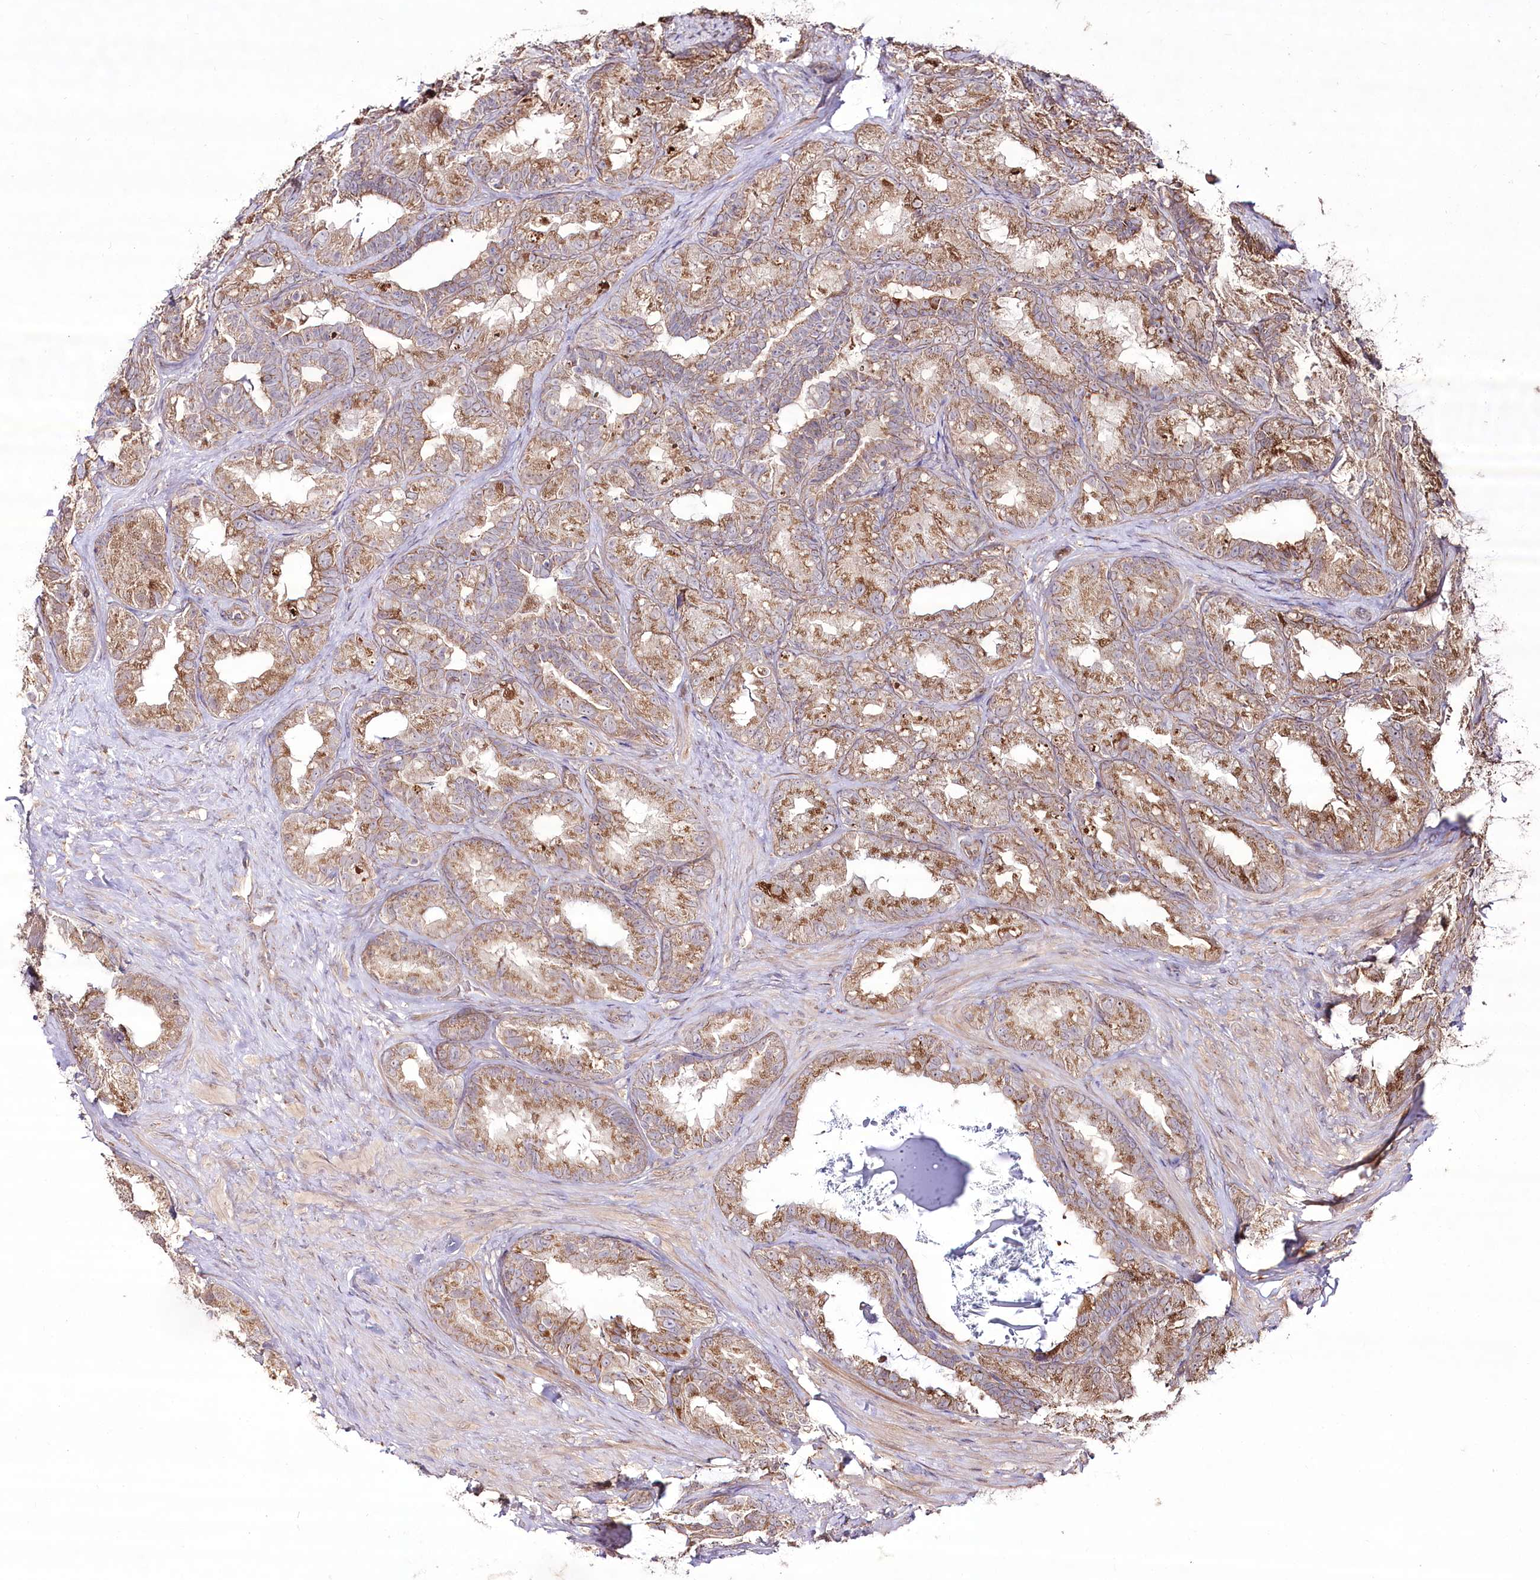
{"staining": {"intensity": "moderate", "quantity": ">75%", "location": "cytoplasmic/membranous"}, "tissue": "seminal vesicle", "cell_type": "Glandular cells", "image_type": "normal", "snomed": [{"axis": "morphology", "description": "Normal tissue, NOS"}, {"axis": "topography", "description": "Seminal veicle"}], "caption": "Seminal vesicle stained with IHC demonstrates moderate cytoplasmic/membranous staining in about >75% of glandular cells. Using DAB (3,3'-diaminobenzidine) (brown) and hematoxylin (blue) stains, captured at high magnification using brightfield microscopy.", "gene": "REXO2", "patient": {"sex": "male", "age": 60}}